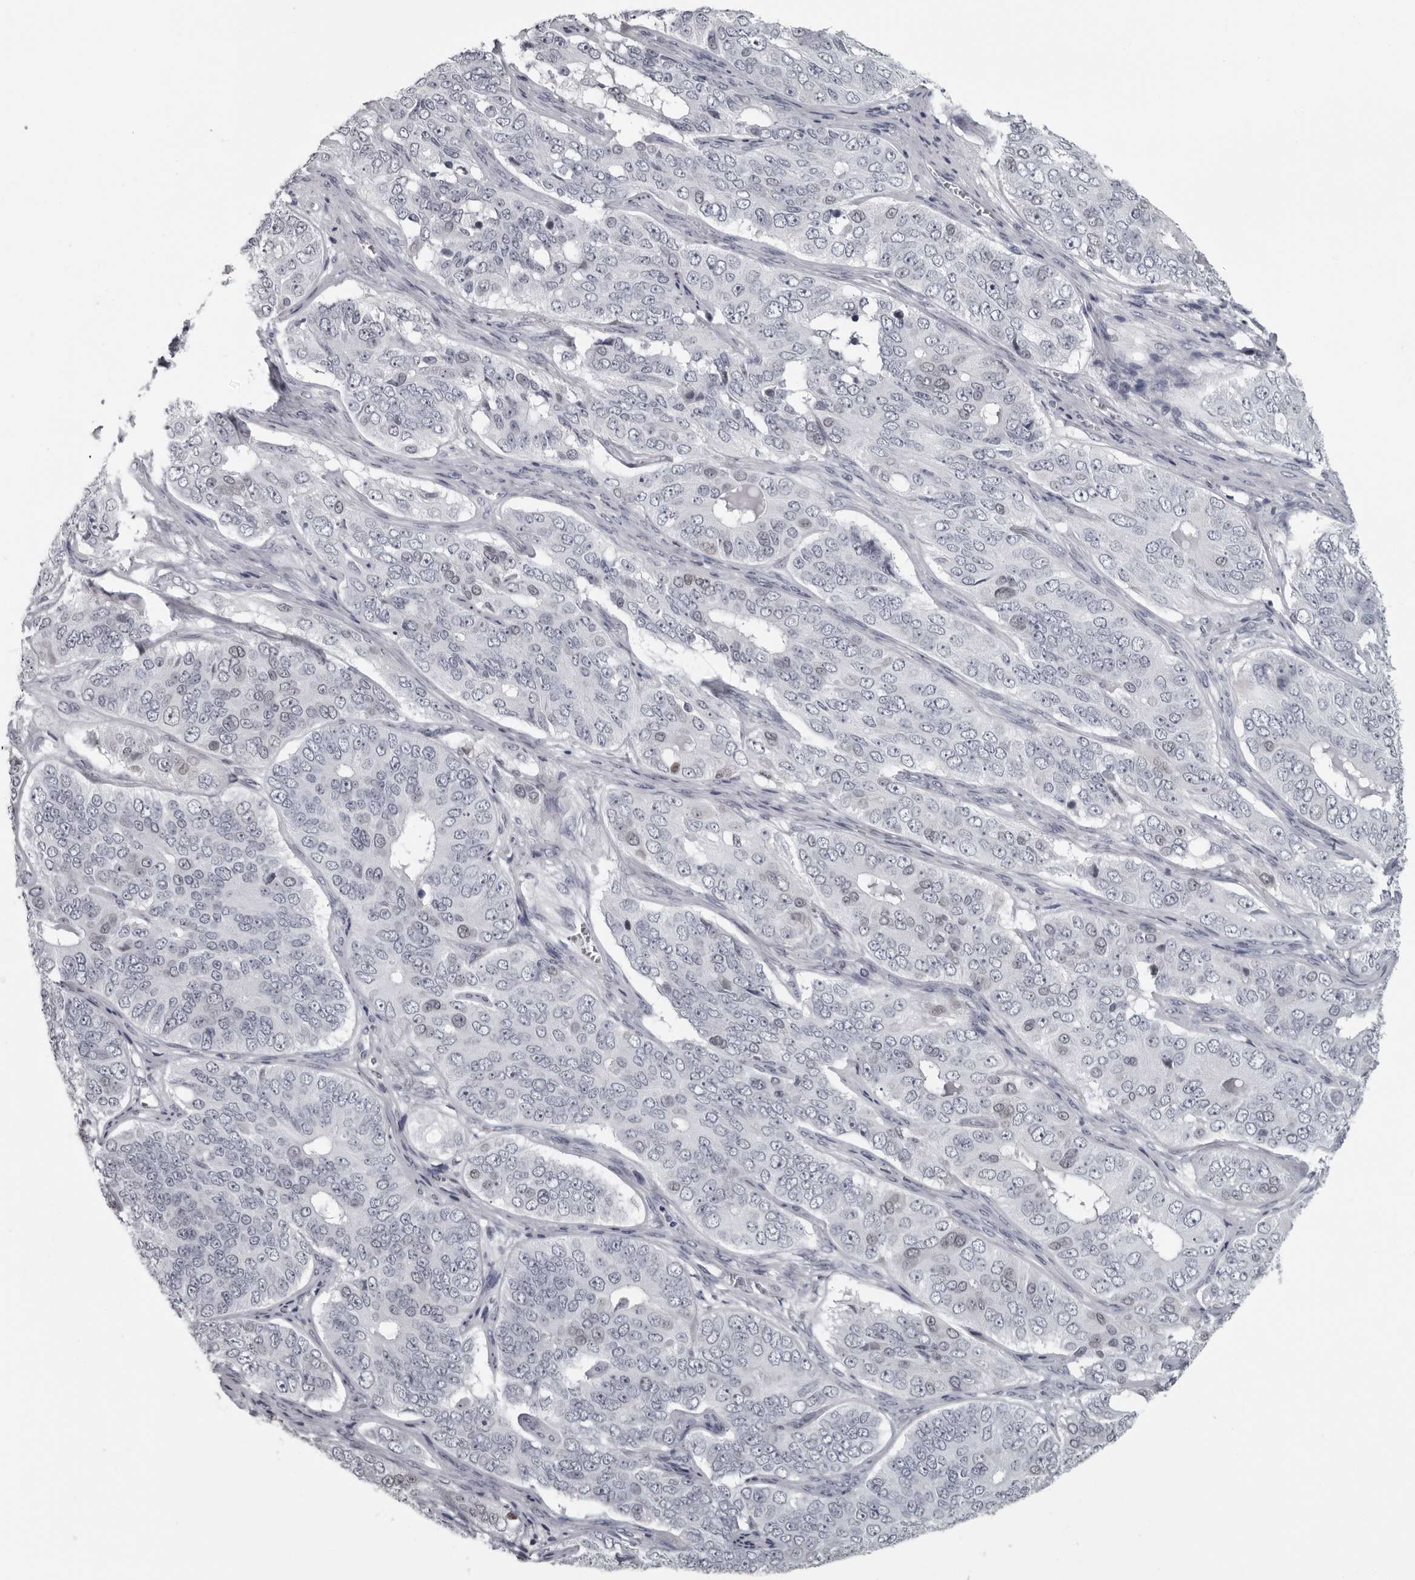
{"staining": {"intensity": "negative", "quantity": "none", "location": "none"}, "tissue": "ovarian cancer", "cell_type": "Tumor cells", "image_type": "cancer", "snomed": [{"axis": "morphology", "description": "Carcinoma, endometroid"}, {"axis": "topography", "description": "Ovary"}], "caption": "Human ovarian cancer (endometroid carcinoma) stained for a protein using immunohistochemistry shows no staining in tumor cells.", "gene": "LZIC", "patient": {"sex": "female", "age": 51}}